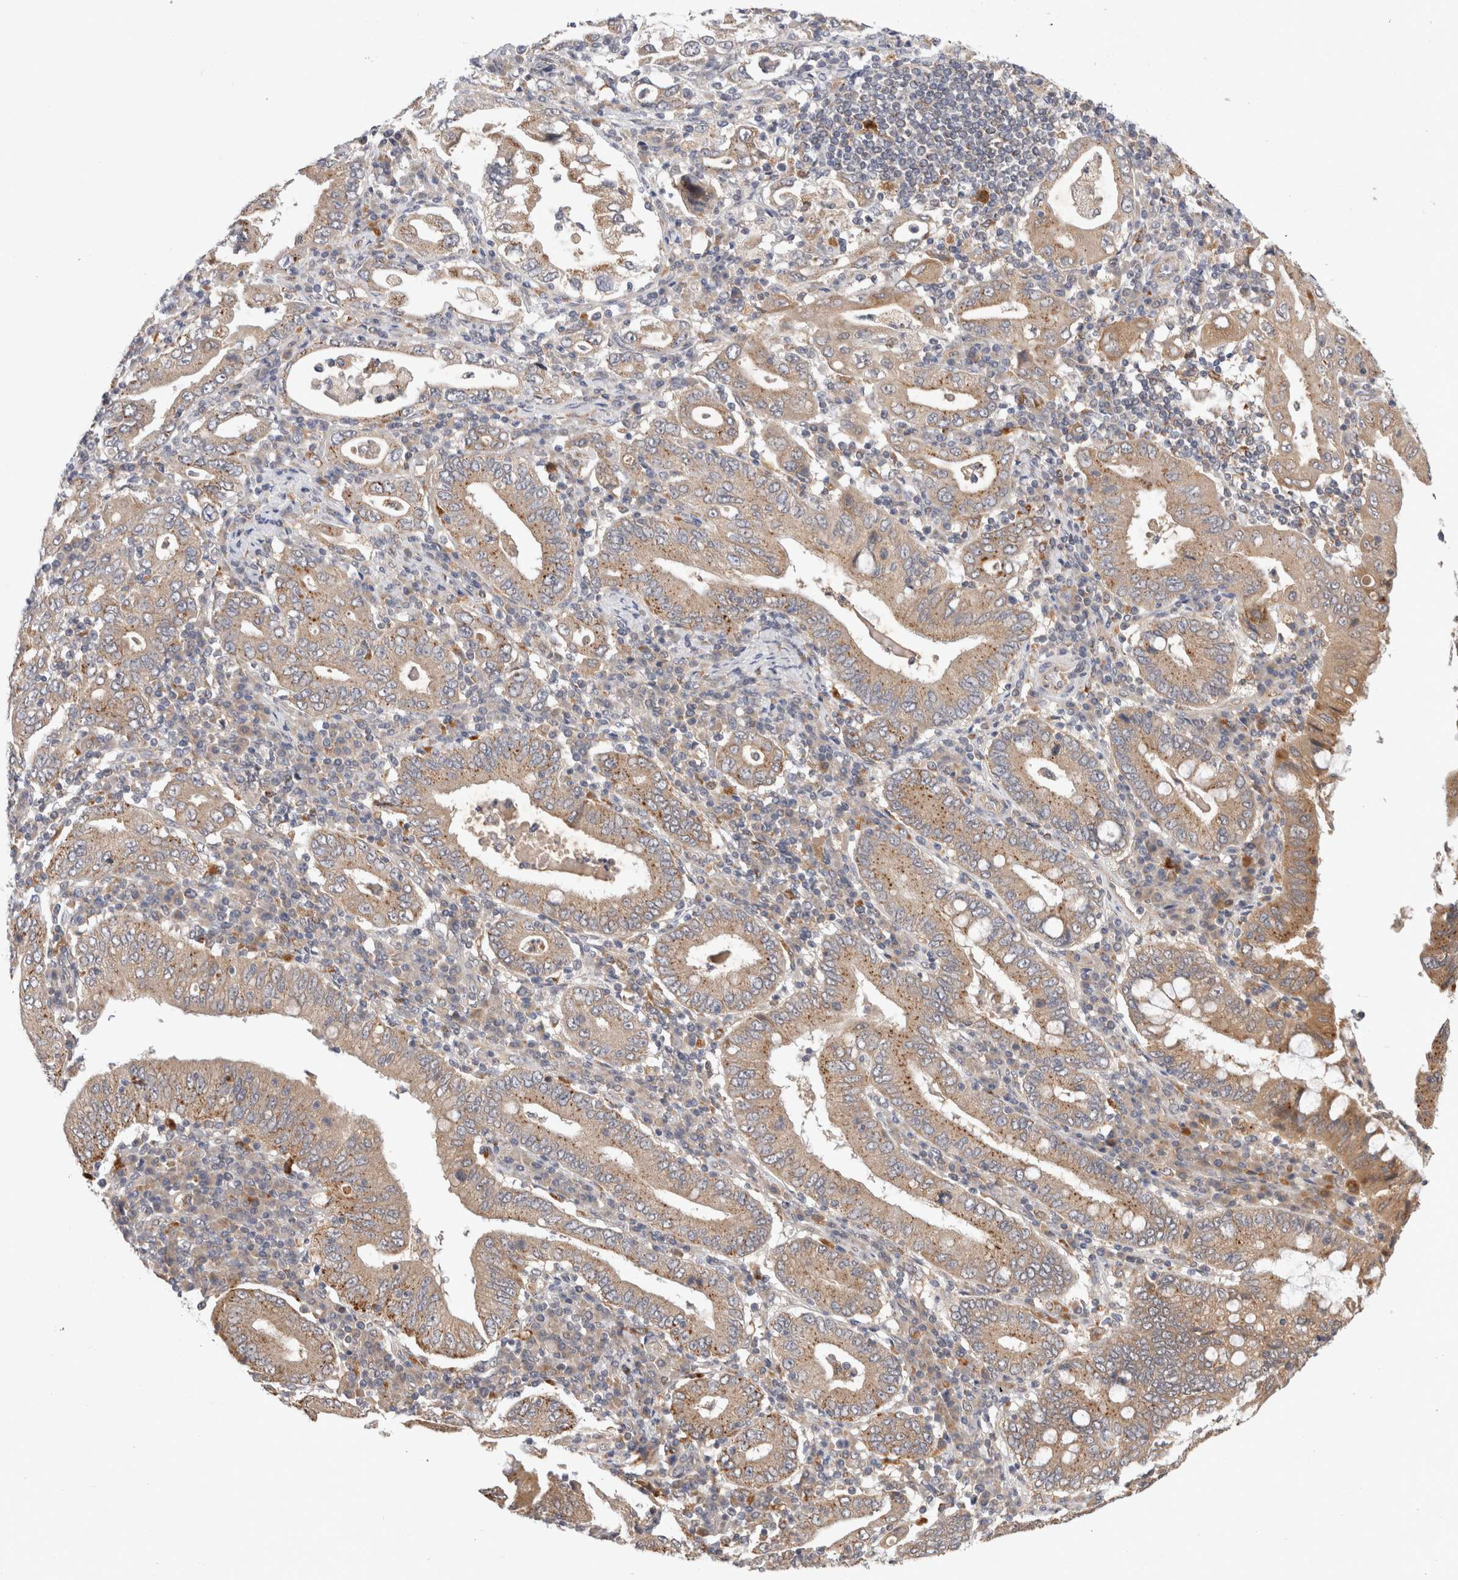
{"staining": {"intensity": "weak", "quantity": ">75%", "location": "cytoplasmic/membranous"}, "tissue": "stomach cancer", "cell_type": "Tumor cells", "image_type": "cancer", "snomed": [{"axis": "morphology", "description": "Normal tissue, NOS"}, {"axis": "morphology", "description": "Adenocarcinoma, NOS"}, {"axis": "topography", "description": "Esophagus"}, {"axis": "topography", "description": "Stomach, upper"}, {"axis": "topography", "description": "Peripheral nerve tissue"}], "caption": "This histopathology image exhibits immunohistochemistry (IHC) staining of human adenocarcinoma (stomach), with low weak cytoplasmic/membranous staining in about >75% of tumor cells.", "gene": "SGK1", "patient": {"sex": "male", "age": 62}}